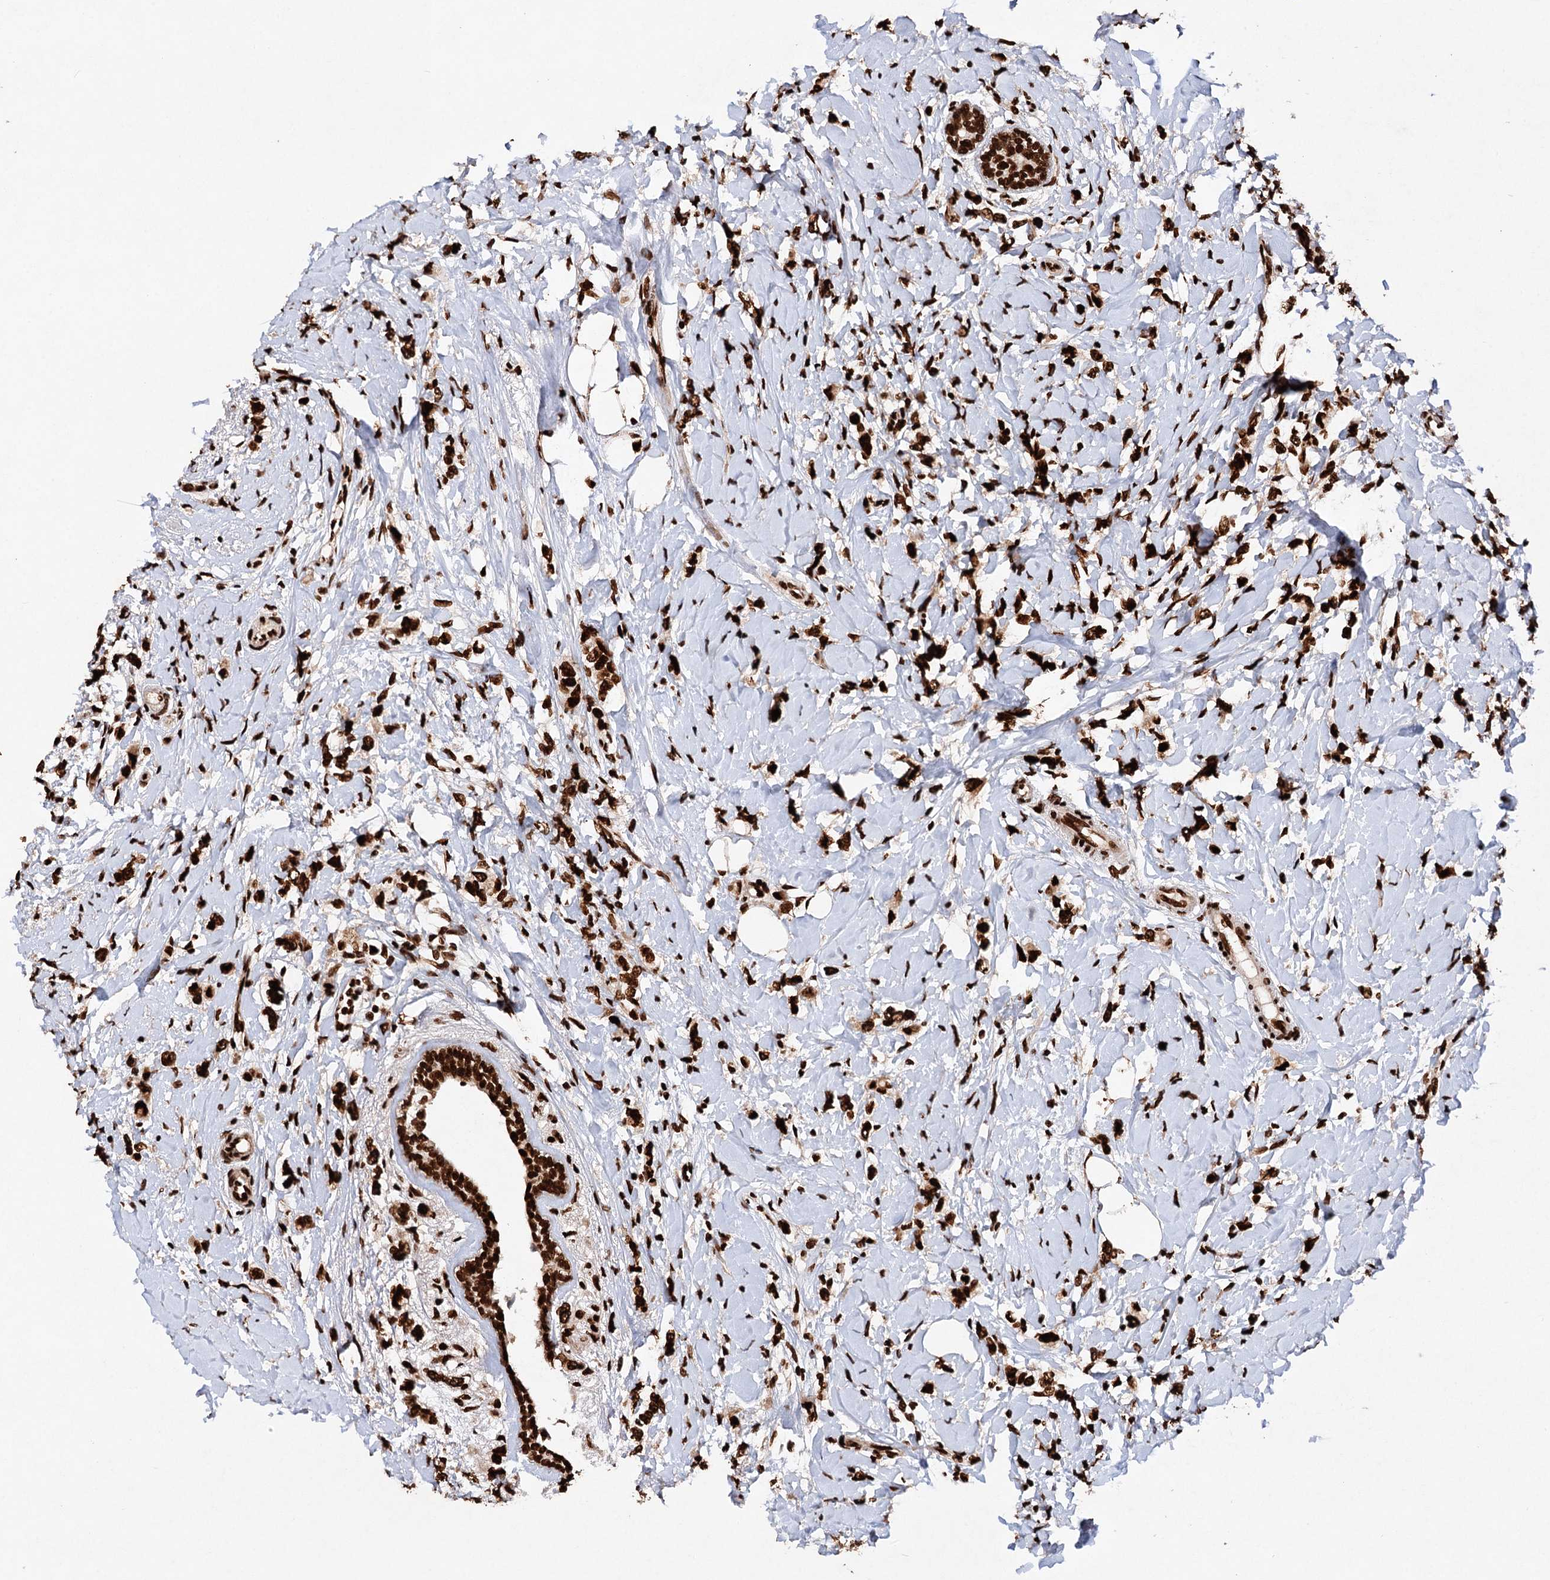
{"staining": {"intensity": "strong", "quantity": ">75%", "location": "nuclear"}, "tissue": "breast cancer", "cell_type": "Tumor cells", "image_type": "cancer", "snomed": [{"axis": "morphology", "description": "Normal tissue, NOS"}, {"axis": "morphology", "description": "Lobular carcinoma"}, {"axis": "topography", "description": "Breast"}], "caption": "Protein staining by immunohistochemistry (IHC) exhibits strong nuclear staining in approximately >75% of tumor cells in lobular carcinoma (breast).", "gene": "MATR3", "patient": {"sex": "female", "age": 47}}